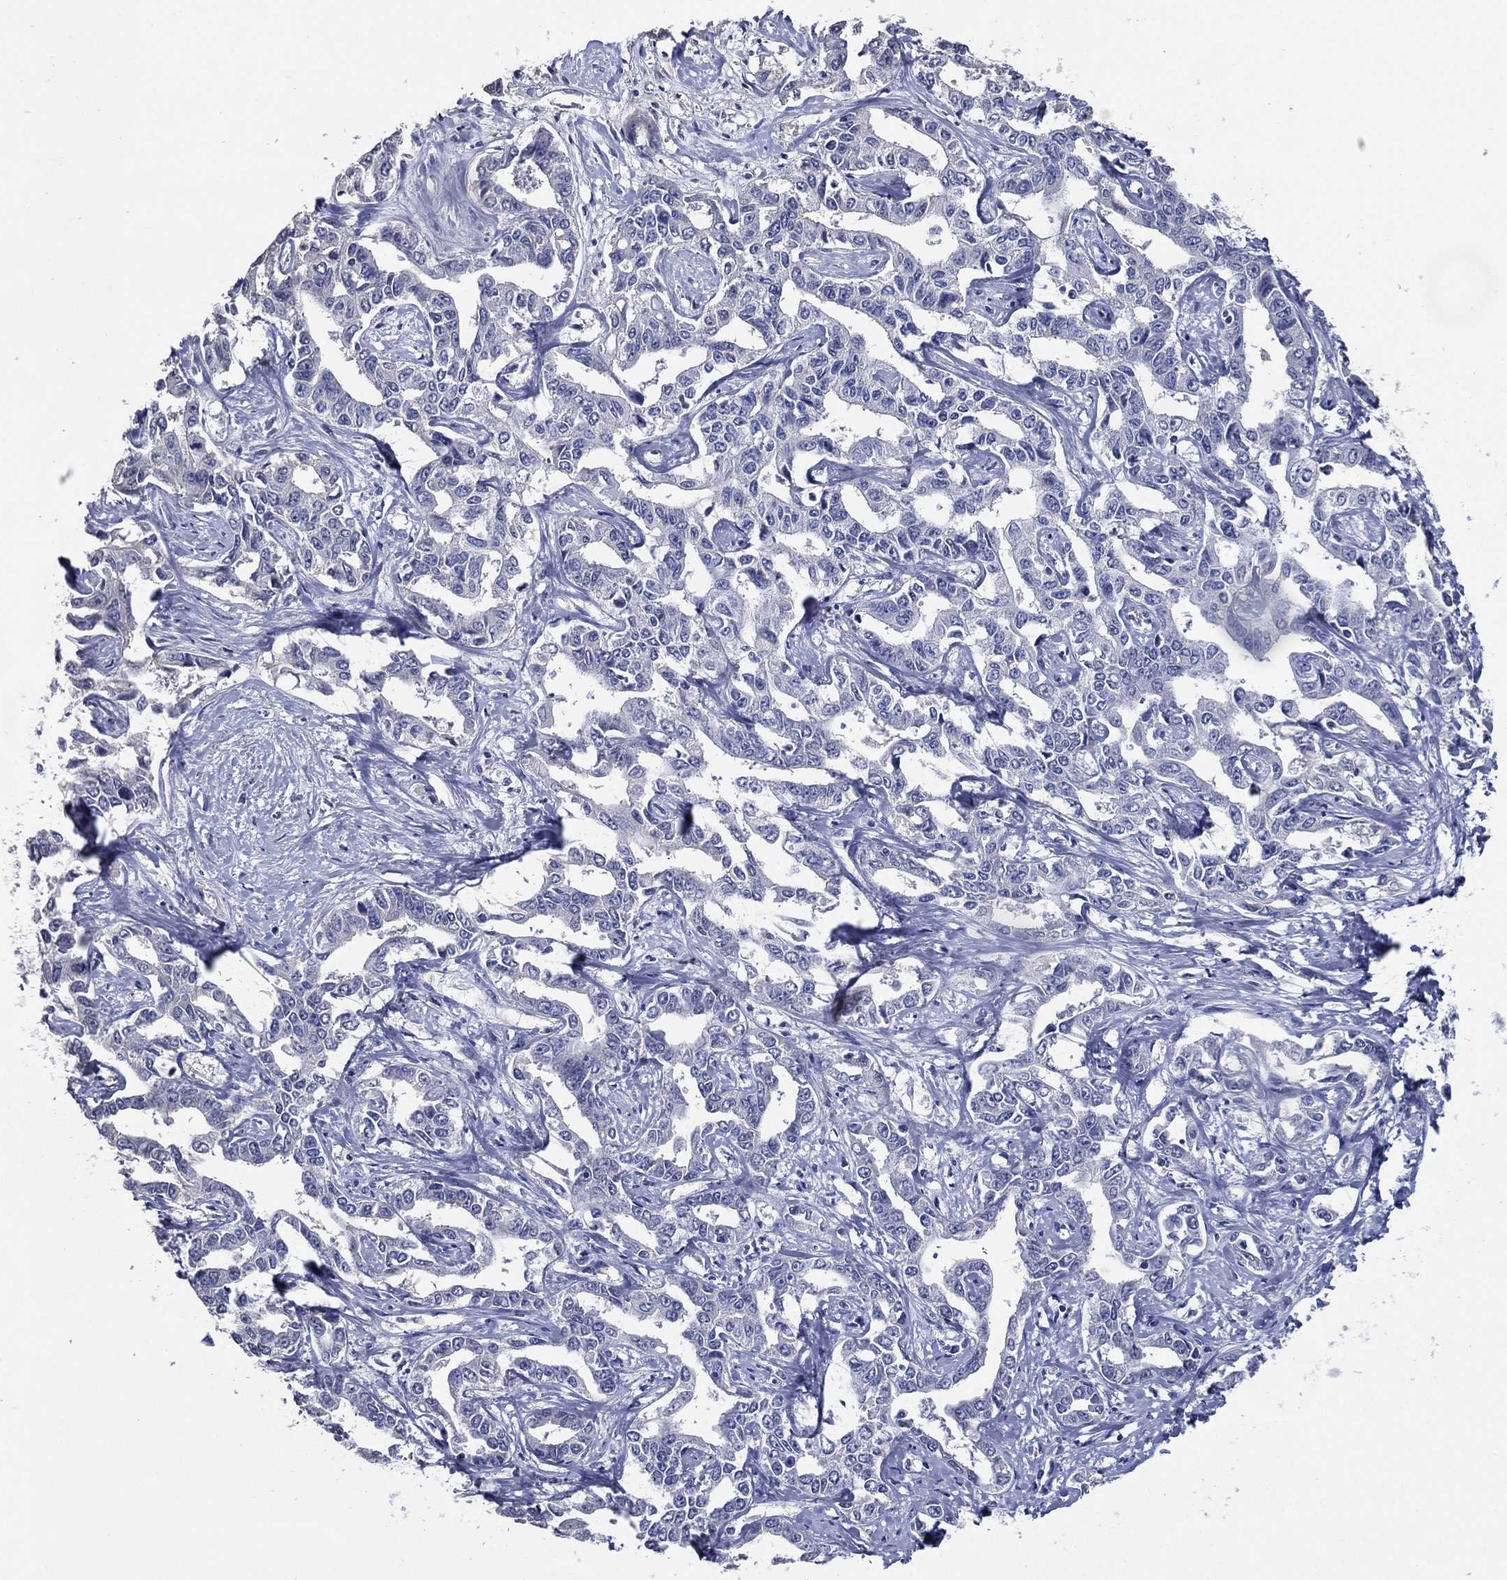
{"staining": {"intensity": "negative", "quantity": "none", "location": "none"}, "tissue": "liver cancer", "cell_type": "Tumor cells", "image_type": "cancer", "snomed": [{"axis": "morphology", "description": "Cholangiocarcinoma"}, {"axis": "topography", "description": "Liver"}], "caption": "DAB immunohistochemical staining of human liver cholangiocarcinoma displays no significant staining in tumor cells. The staining is performed using DAB (3,3'-diaminobenzidine) brown chromogen with nuclei counter-stained in using hematoxylin.", "gene": "TFAP2A", "patient": {"sex": "male", "age": 59}}